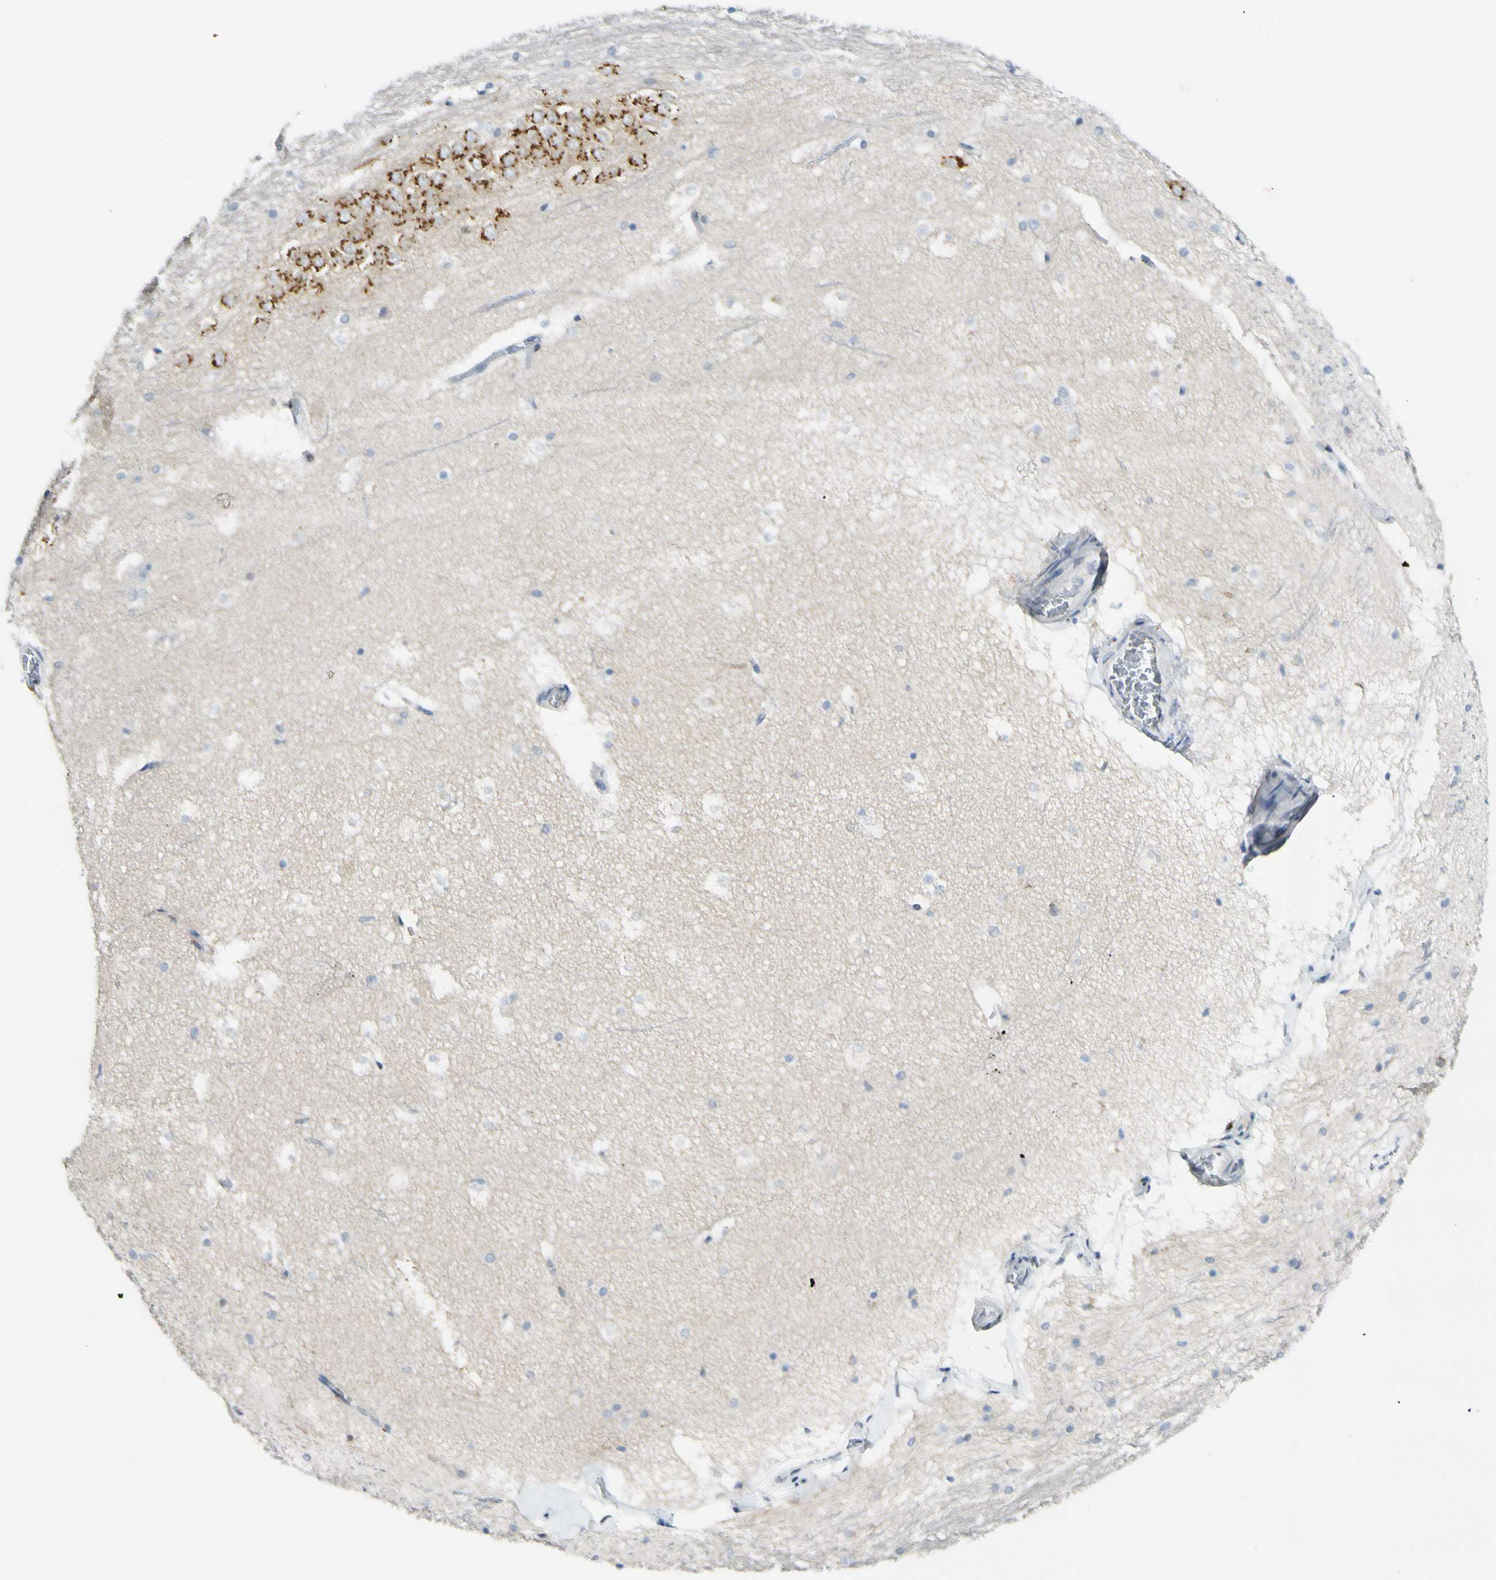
{"staining": {"intensity": "strong", "quantity": "<25%", "location": "cytoplasmic/membranous"}, "tissue": "hippocampus", "cell_type": "Glial cells", "image_type": "normal", "snomed": [{"axis": "morphology", "description": "Normal tissue, NOS"}, {"axis": "topography", "description": "Hippocampus"}], "caption": "A high-resolution photomicrograph shows IHC staining of benign hippocampus, which reveals strong cytoplasmic/membranous expression in about <25% of glial cells.", "gene": "B4GALNT1", "patient": {"sex": "male", "age": 45}}